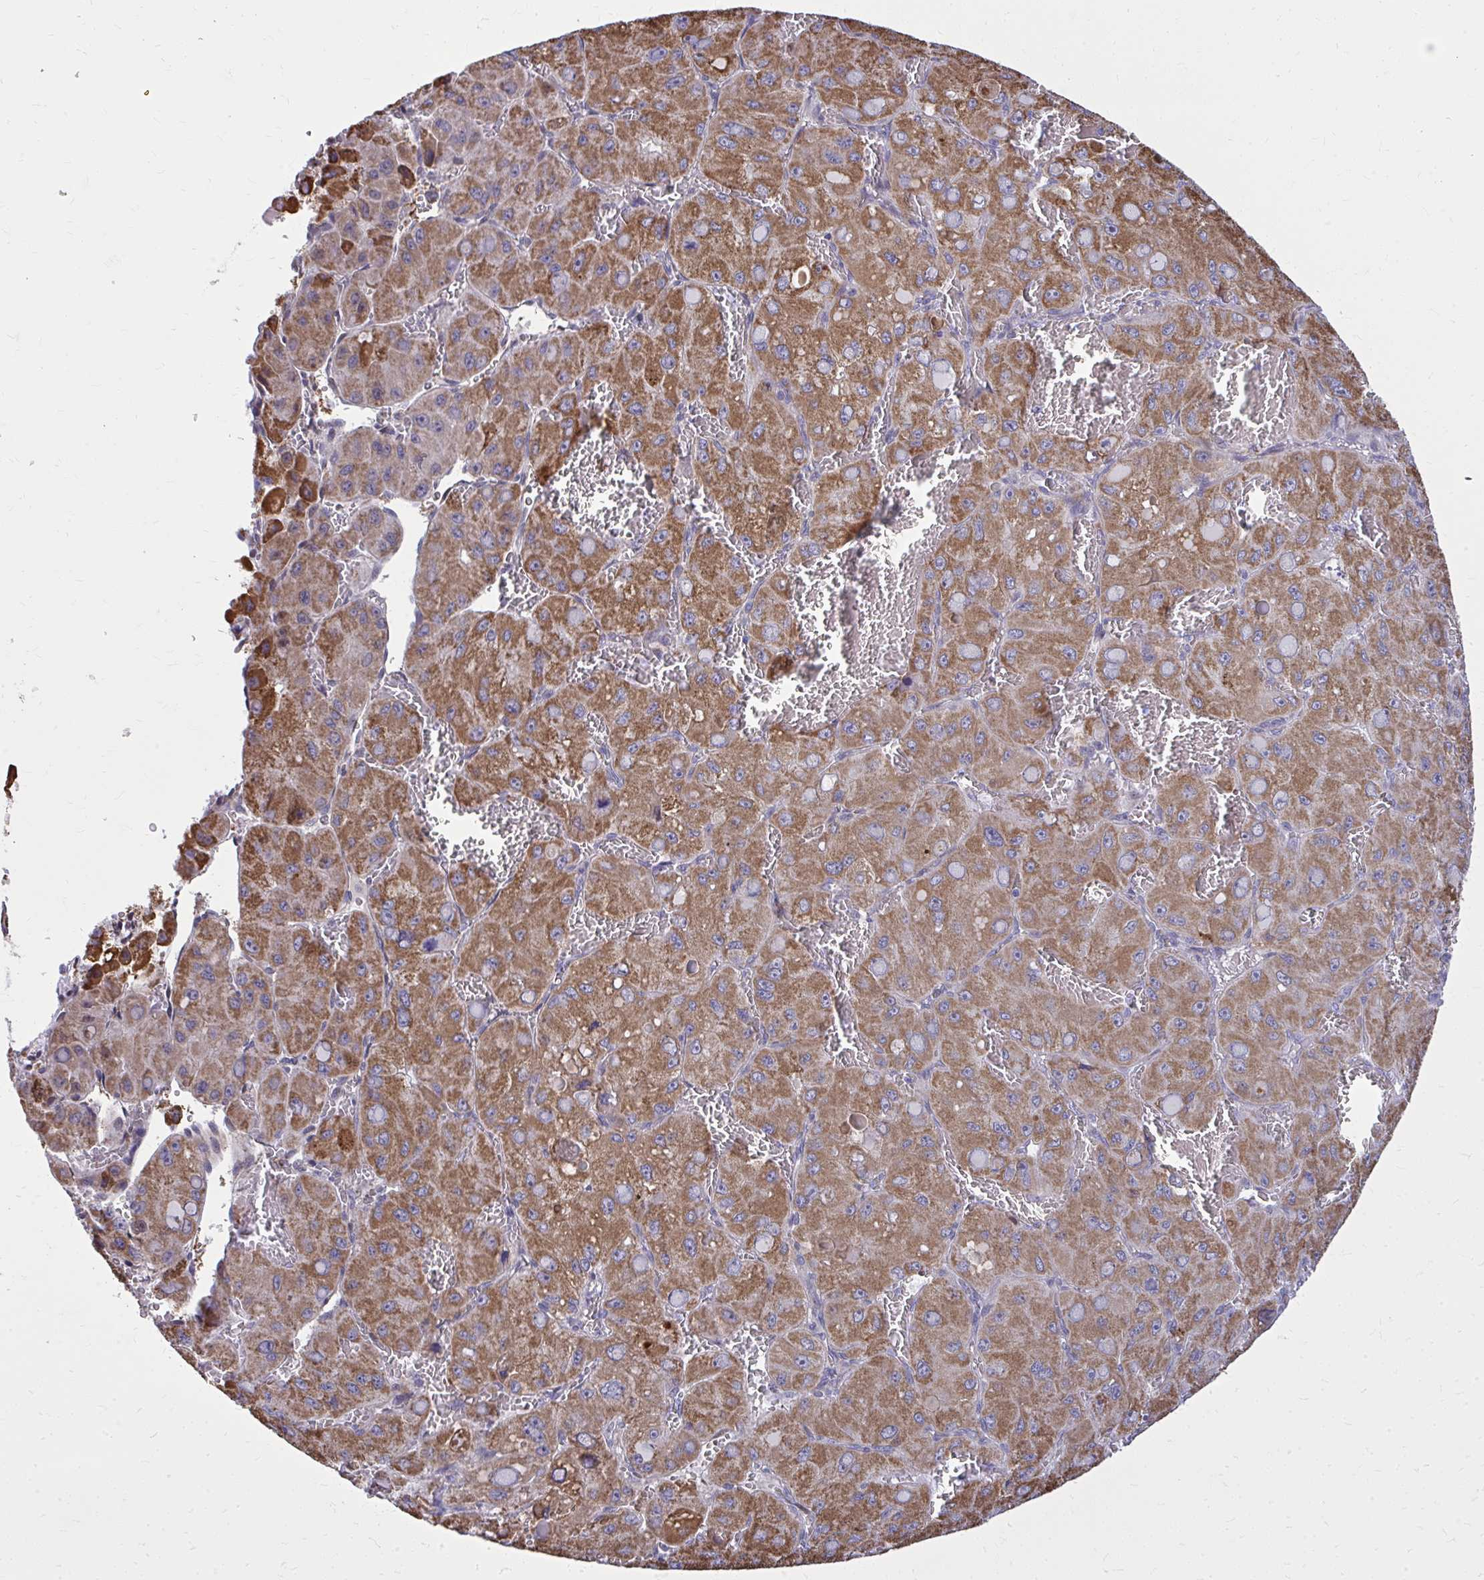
{"staining": {"intensity": "strong", "quantity": ">75%", "location": "cytoplasmic/membranous"}, "tissue": "liver cancer", "cell_type": "Tumor cells", "image_type": "cancer", "snomed": [{"axis": "morphology", "description": "Carcinoma, Hepatocellular, NOS"}, {"axis": "topography", "description": "Liver"}], "caption": "A brown stain shows strong cytoplasmic/membranous expression of a protein in human liver cancer (hepatocellular carcinoma) tumor cells.", "gene": "ZNF362", "patient": {"sex": "male", "age": 27}}